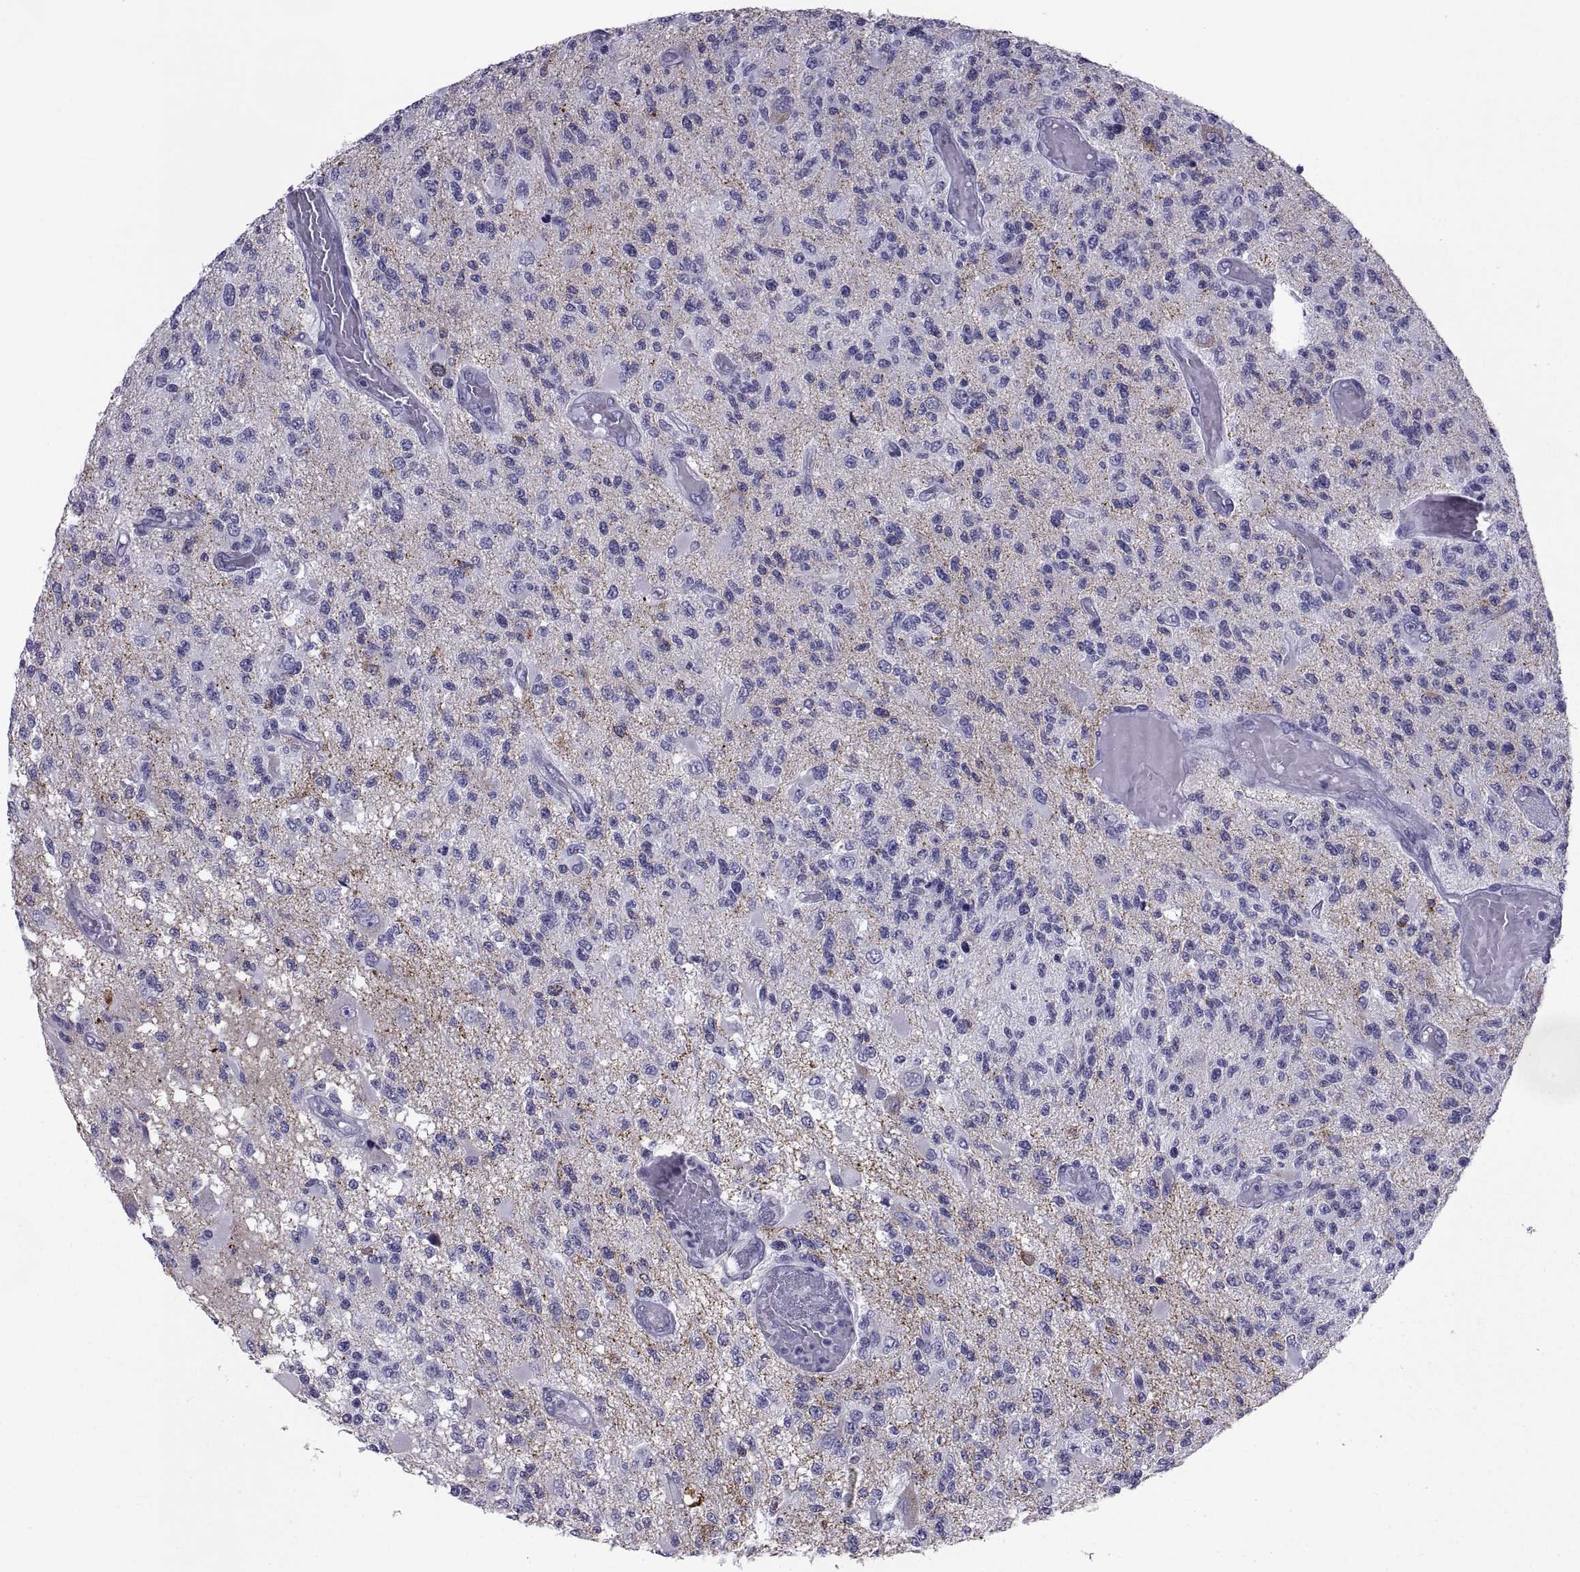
{"staining": {"intensity": "negative", "quantity": "none", "location": "none"}, "tissue": "glioma", "cell_type": "Tumor cells", "image_type": "cancer", "snomed": [{"axis": "morphology", "description": "Glioma, malignant, High grade"}, {"axis": "topography", "description": "Brain"}], "caption": "A high-resolution photomicrograph shows immunohistochemistry (IHC) staining of glioma, which demonstrates no significant expression in tumor cells.", "gene": "NPTX2", "patient": {"sex": "female", "age": 63}}